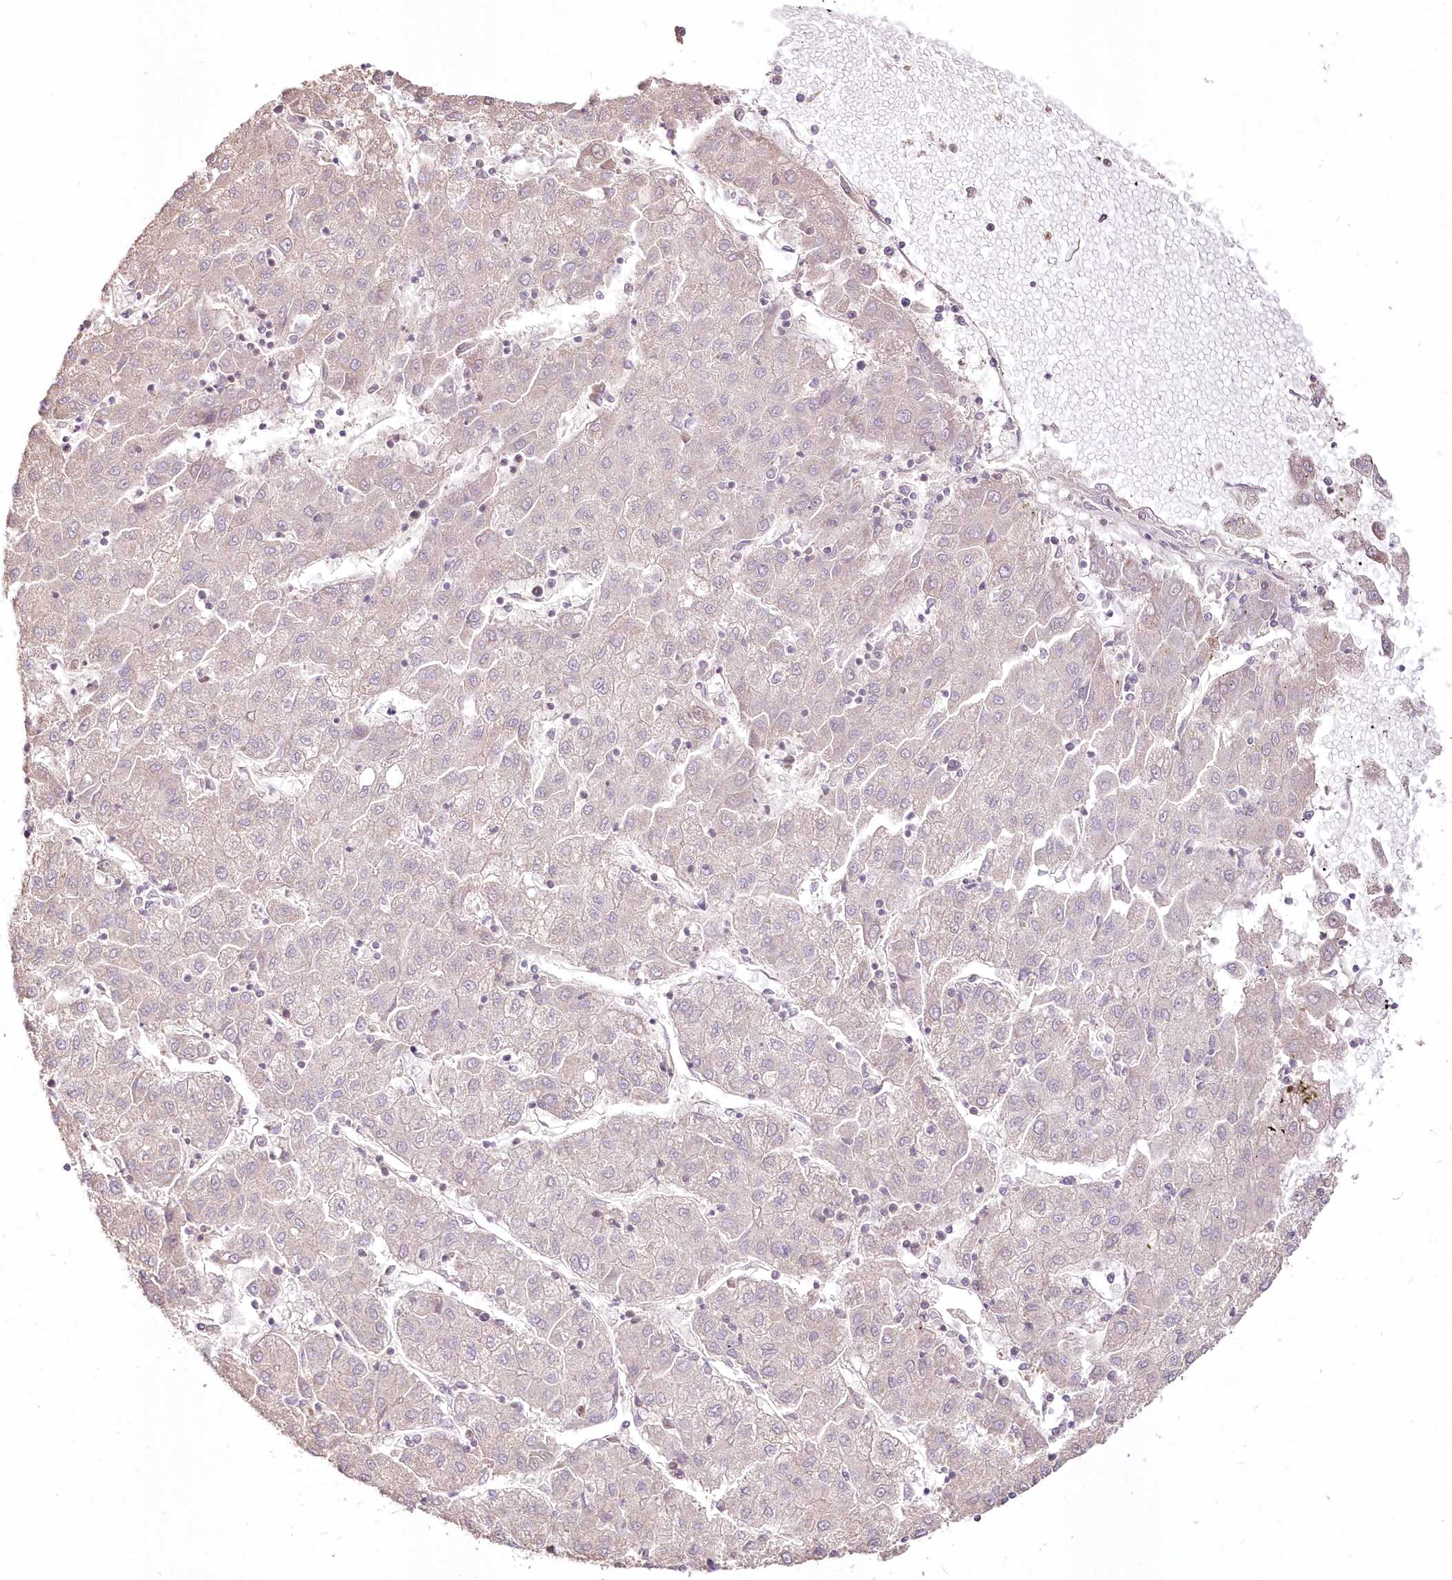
{"staining": {"intensity": "negative", "quantity": "none", "location": "none"}, "tissue": "liver cancer", "cell_type": "Tumor cells", "image_type": "cancer", "snomed": [{"axis": "morphology", "description": "Carcinoma, Hepatocellular, NOS"}, {"axis": "topography", "description": "Liver"}], "caption": "The micrograph demonstrates no staining of tumor cells in liver hepatocellular carcinoma. (Brightfield microscopy of DAB (3,3'-diaminobenzidine) immunohistochemistry (IHC) at high magnification).", "gene": "STK17B", "patient": {"sex": "male", "age": 72}}